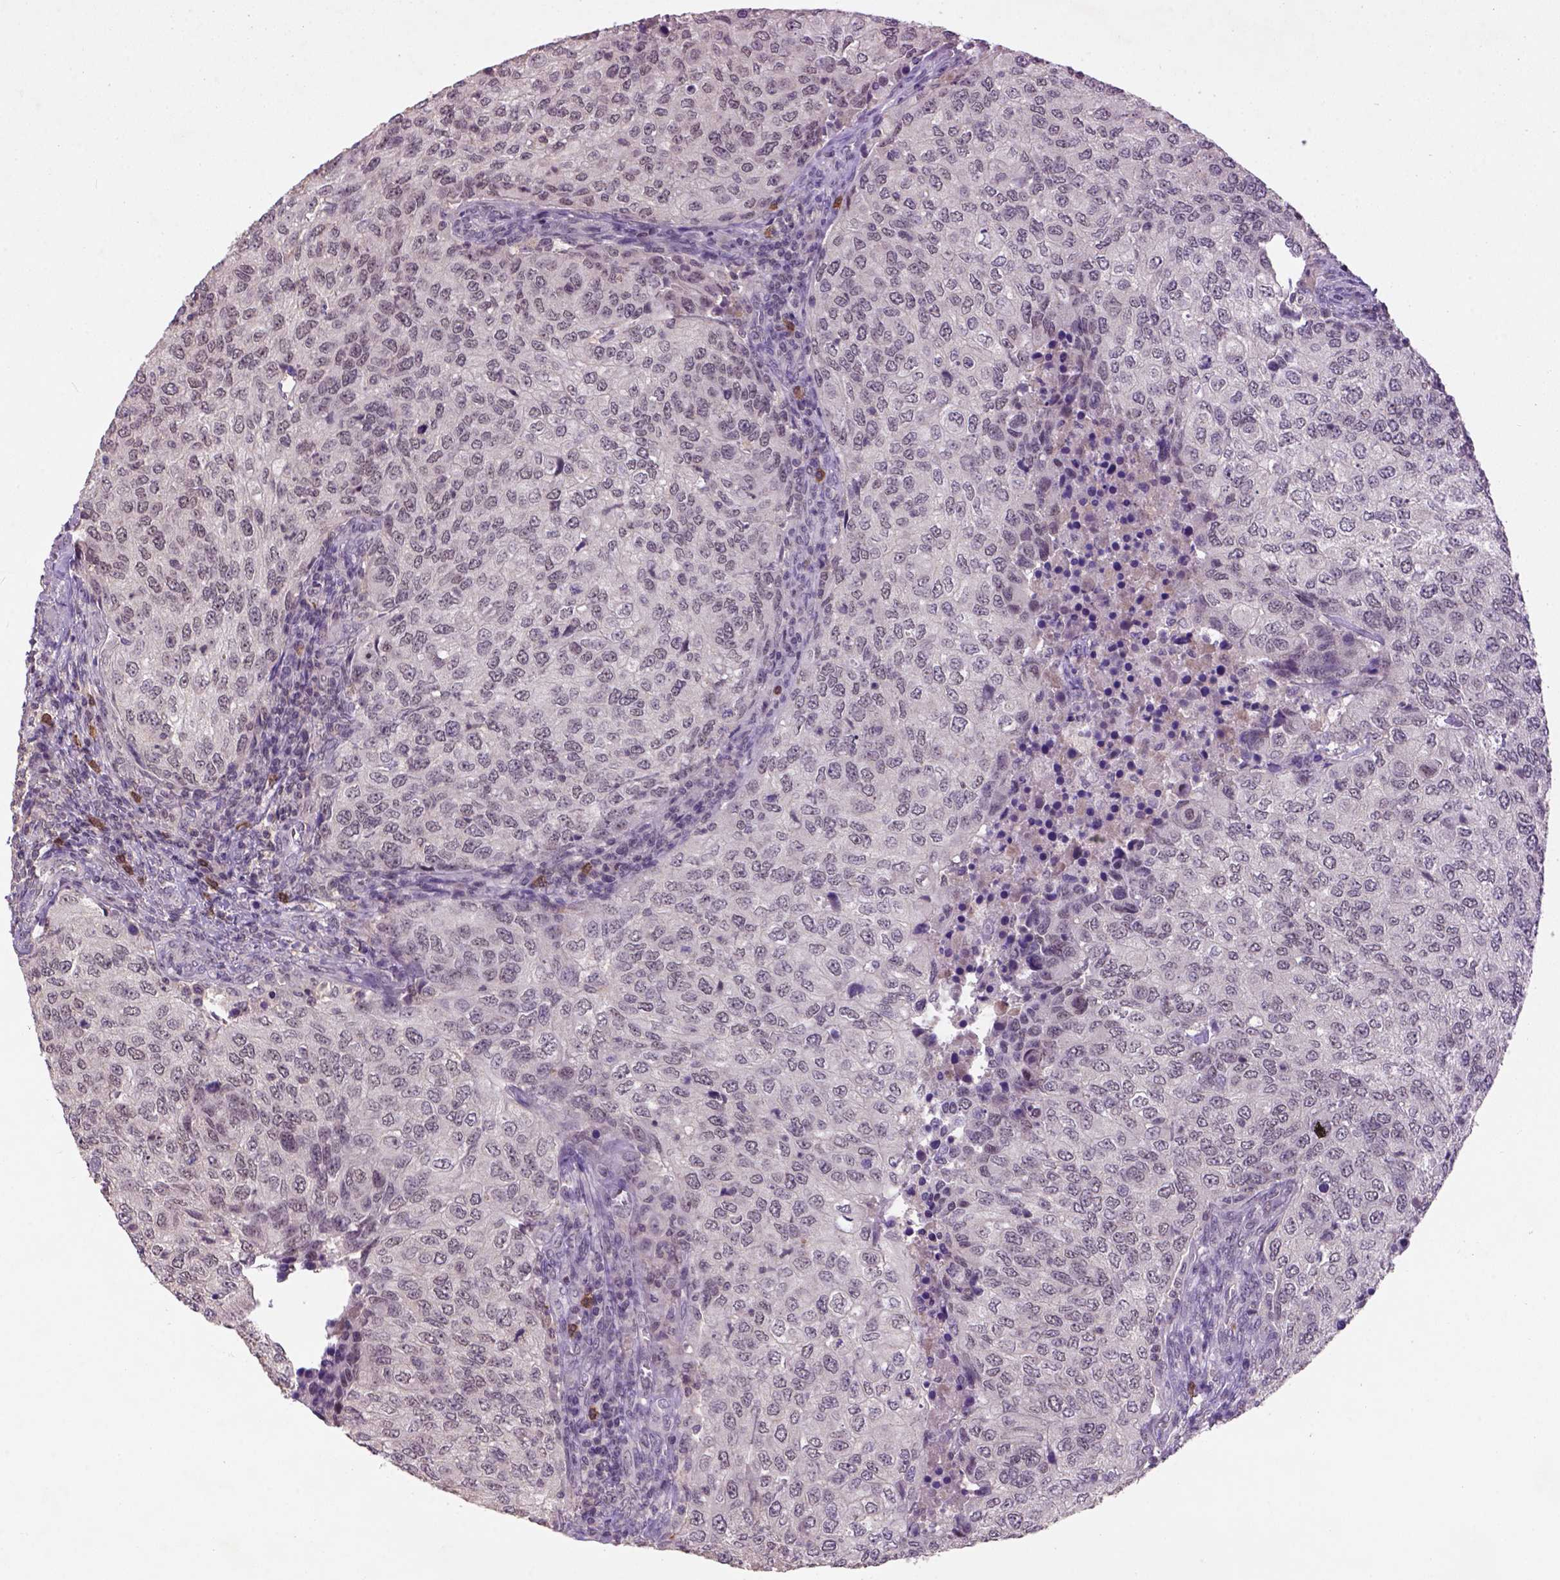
{"staining": {"intensity": "weak", "quantity": "25%-75%", "location": "nuclear"}, "tissue": "urothelial cancer", "cell_type": "Tumor cells", "image_type": "cancer", "snomed": [{"axis": "morphology", "description": "Urothelial carcinoma, High grade"}, {"axis": "topography", "description": "Urinary bladder"}], "caption": "The photomicrograph reveals immunohistochemical staining of high-grade urothelial carcinoma. There is weak nuclear expression is appreciated in about 25%-75% of tumor cells. (Stains: DAB (3,3'-diaminobenzidine) in brown, nuclei in blue, Microscopy: brightfield microscopy at high magnification).", "gene": "SCML4", "patient": {"sex": "female", "age": 78}}